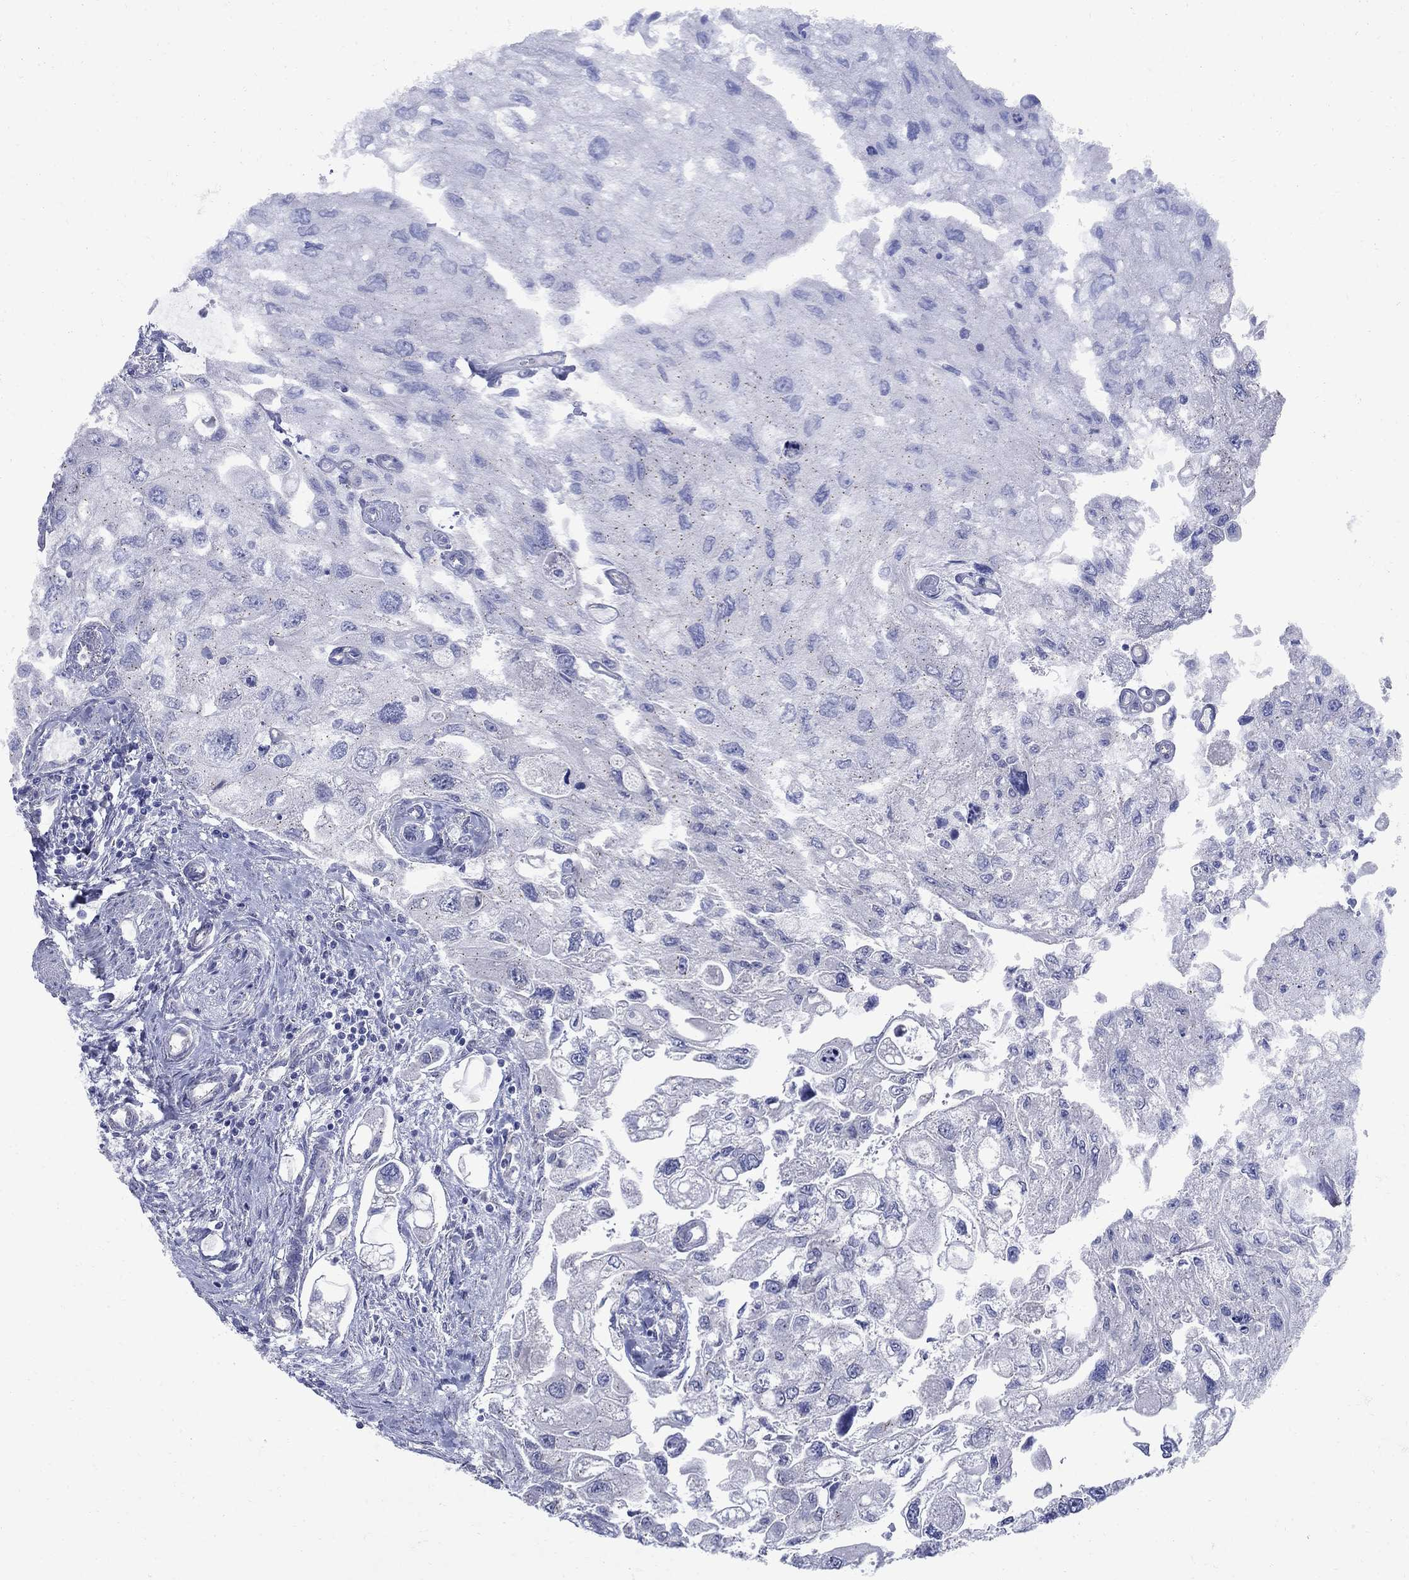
{"staining": {"intensity": "negative", "quantity": "none", "location": "none"}, "tissue": "urothelial cancer", "cell_type": "Tumor cells", "image_type": "cancer", "snomed": [{"axis": "morphology", "description": "Urothelial carcinoma, High grade"}, {"axis": "topography", "description": "Urinary bladder"}], "caption": "Tumor cells are negative for brown protein staining in urothelial cancer.", "gene": "SMCP", "patient": {"sex": "male", "age": 59}}